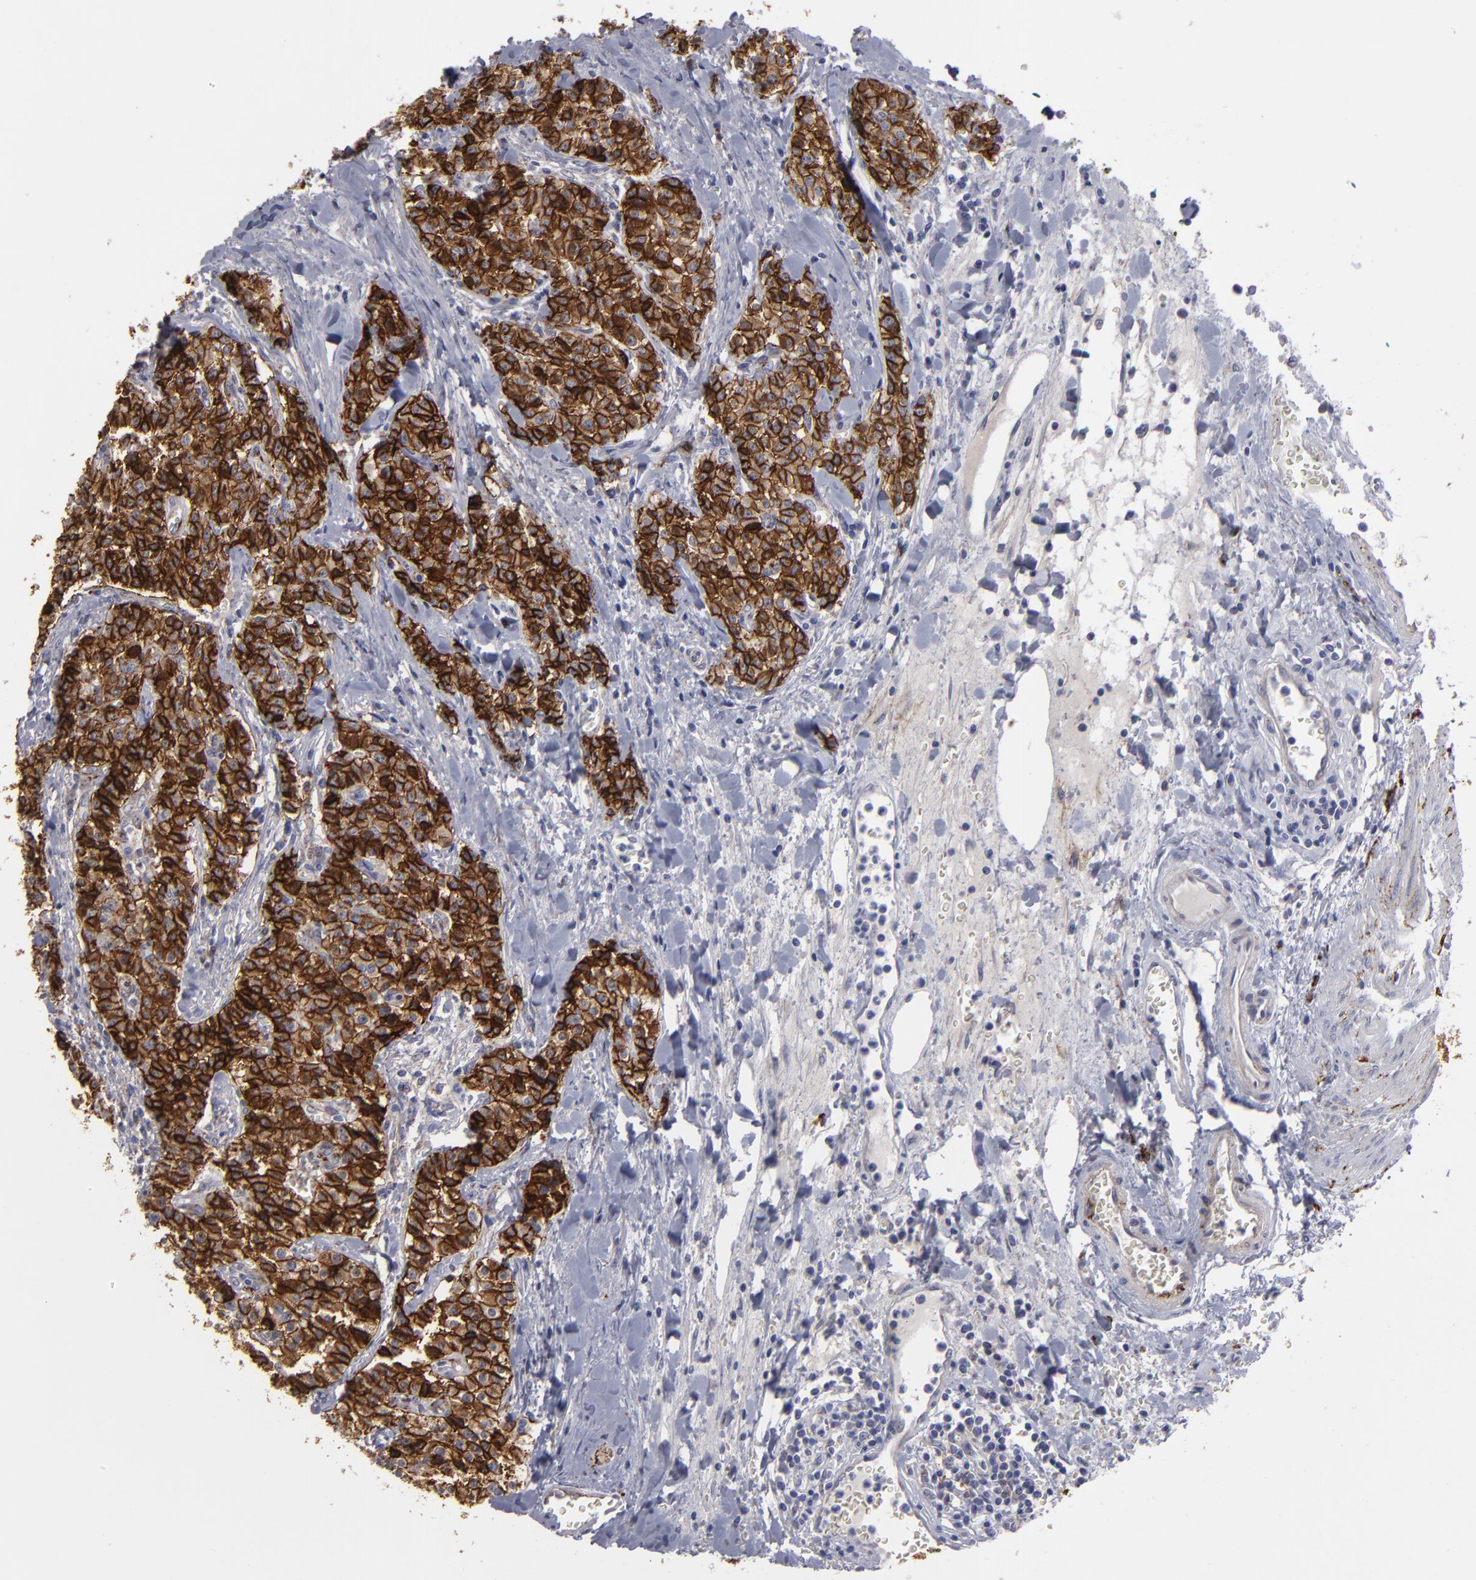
{"staining": {"intensity": "strong", "quantity": ">75%", "location": "cytoplasmic/membranous"}, "tissue": "carcinoid", "cell_type": "Tumor cells", "image_type": "cancer", "snomed": [{"axis": "morphology", "description": "Carcinoid, malignant, NOS"}, {"axis": "topography", "description": "Stomach"}], "caption": "Malignant carcinoid was stained to show a protein in brown. There is high levels of strong cytoplasmic/membranous staining in about >75% of tumor cells. Nuclei are stained in blue.", "gene": "ALCAM", "patient": {"sex": "female", "age": 76}}